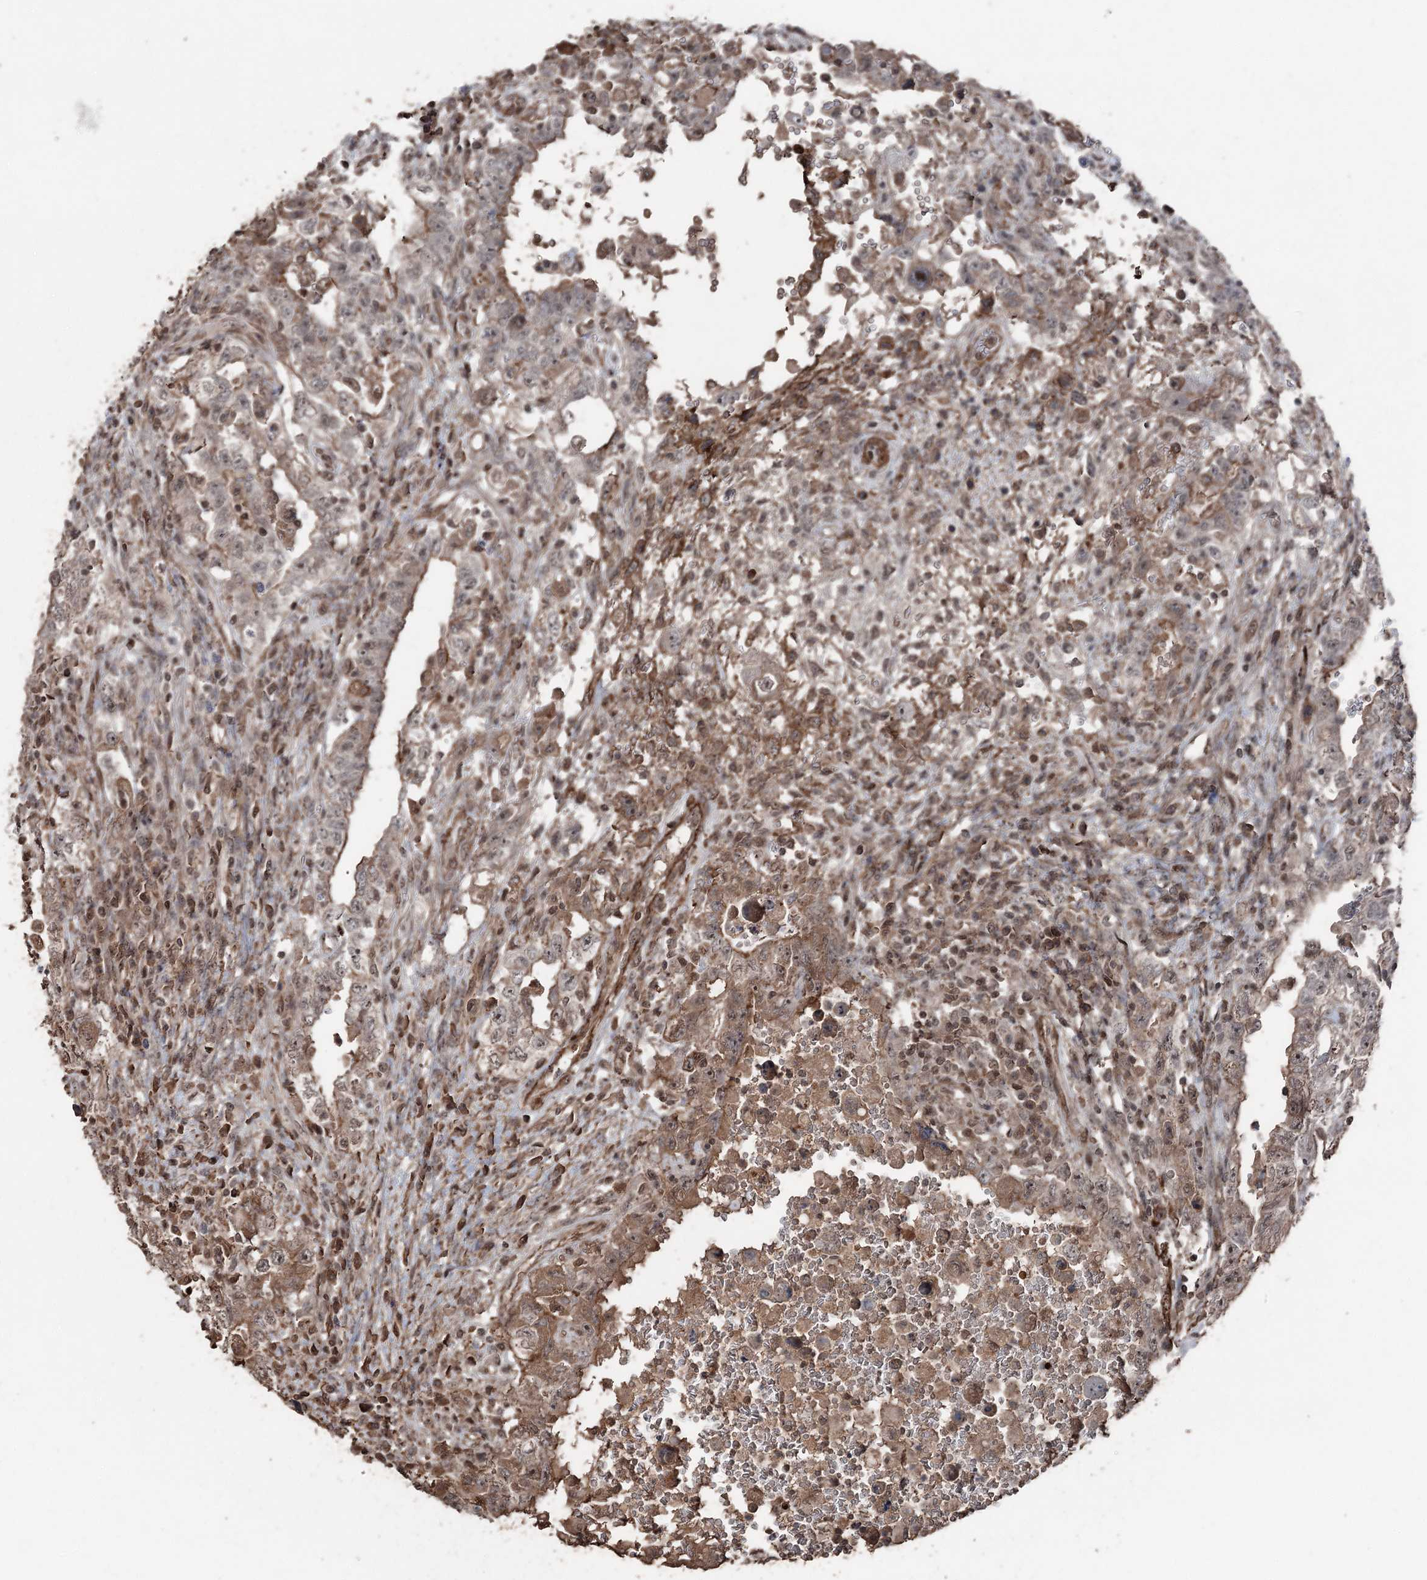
{"staining": {"intensity": "moderate", "quantity": ">75%", "location": "cytoplasmic/membranous,nuclear"}, "tissue": "testis cancer", "cell_type": "Tumor cells", "image_type": "cancer", "snomed": [{"axis": "morphology", "description": "Carcinoma, Embryonal, NOS"}, {"axis": "topography", "description": "Testis"}], "caption": "IHC histopathology image of human testis cancer stained for a protein (brown), which displays medium levels of moderate cytoplasmic/membranous and nuclear staining in approximately >75% of tumor cells.", "gene": "CCDC82", "patient": {"sex": "male", "age": 26}}